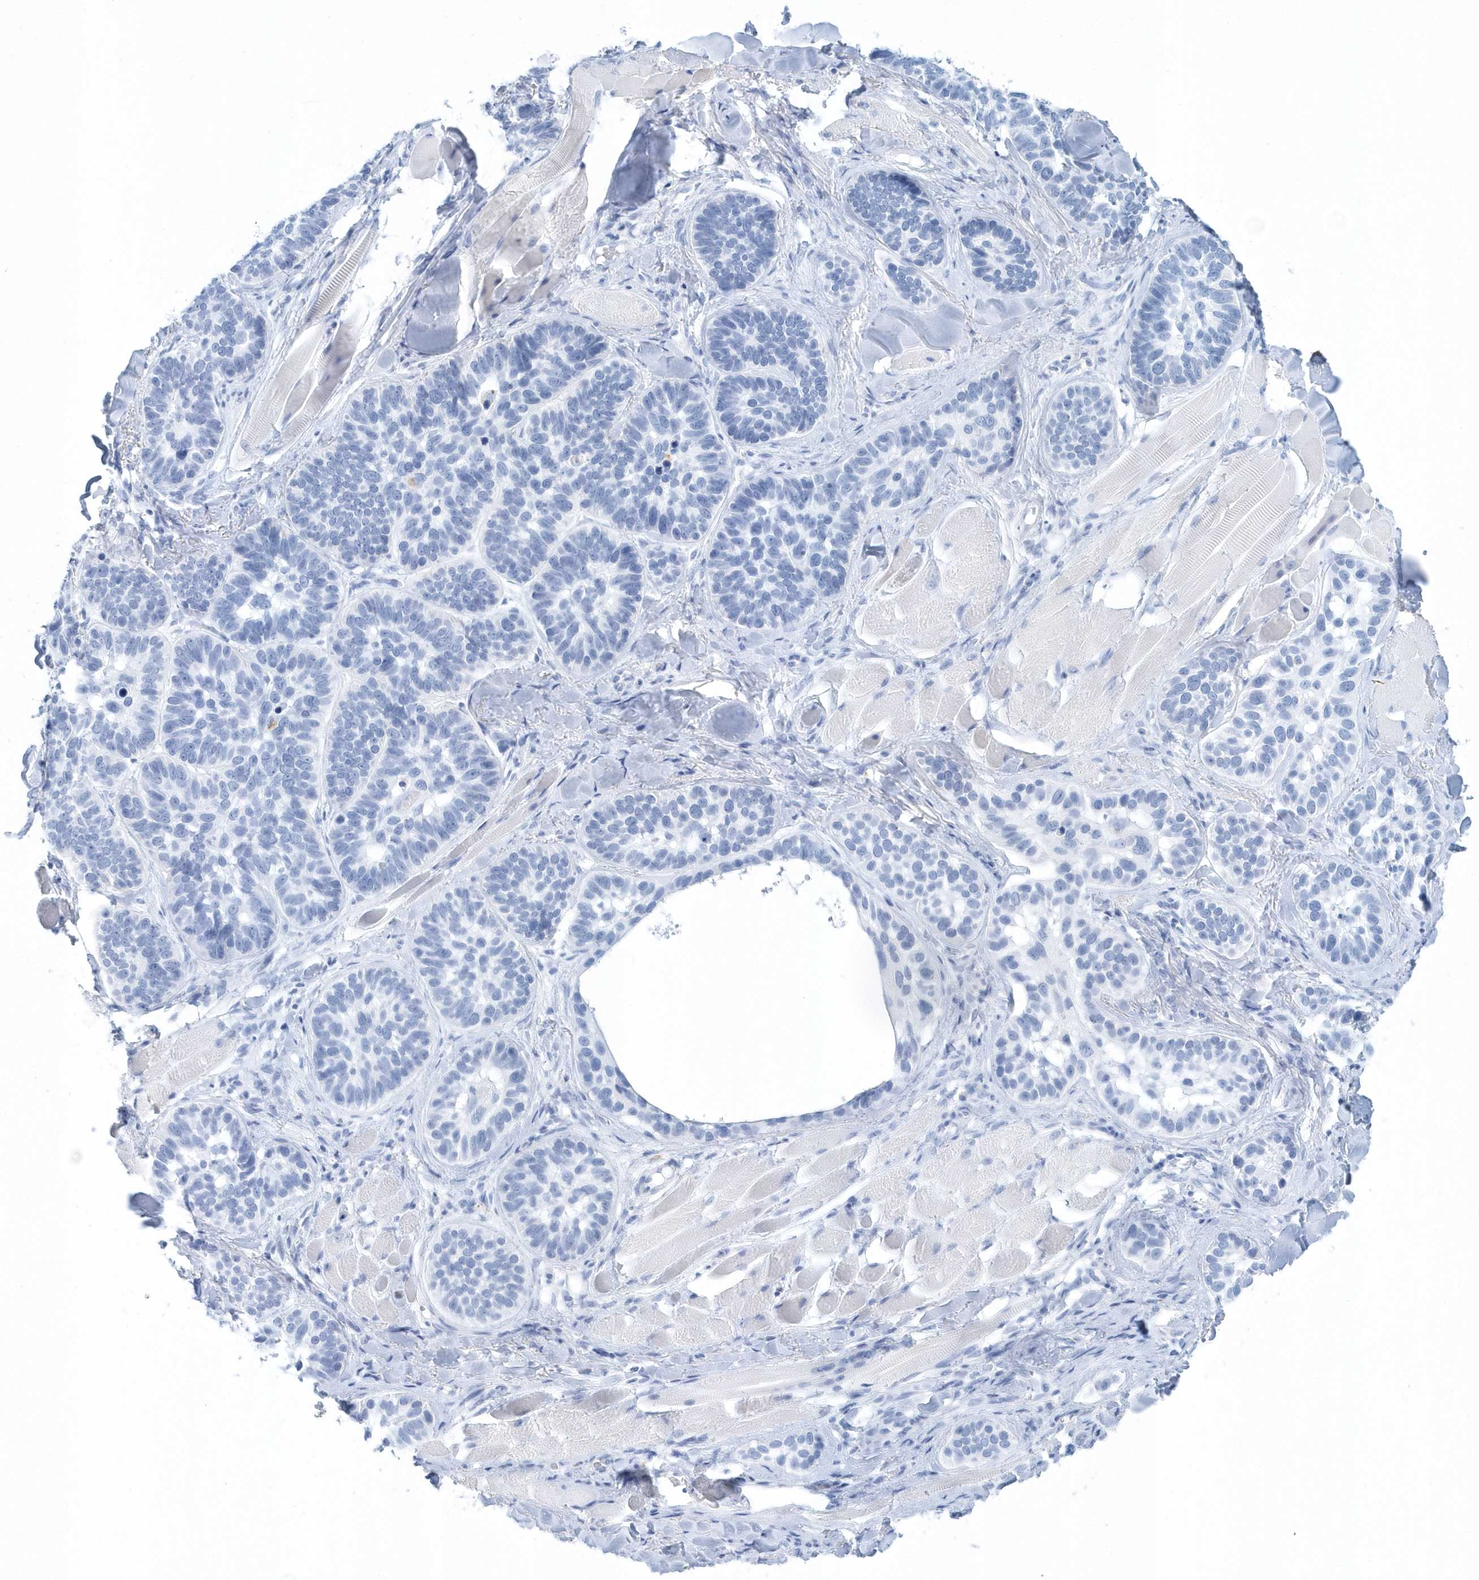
{"staining": {"intensity": "negative", "quantity": "none", "location": "none"}, "tissue": "skin cancer", "cell_type": "Tumor cells", "image_type": "cancer", "snomed": [{"axis": "morphology", "description": "Basal cell carcinoma"}, {"axis": "topography", "description": "Skin"}], "caption": "DAB immunohistochemical staining of skin cancer demonstrates no significant positivity in tumor cells.", "gene": "PTPRO", "patient": {"sex": "male", "age": 62}}